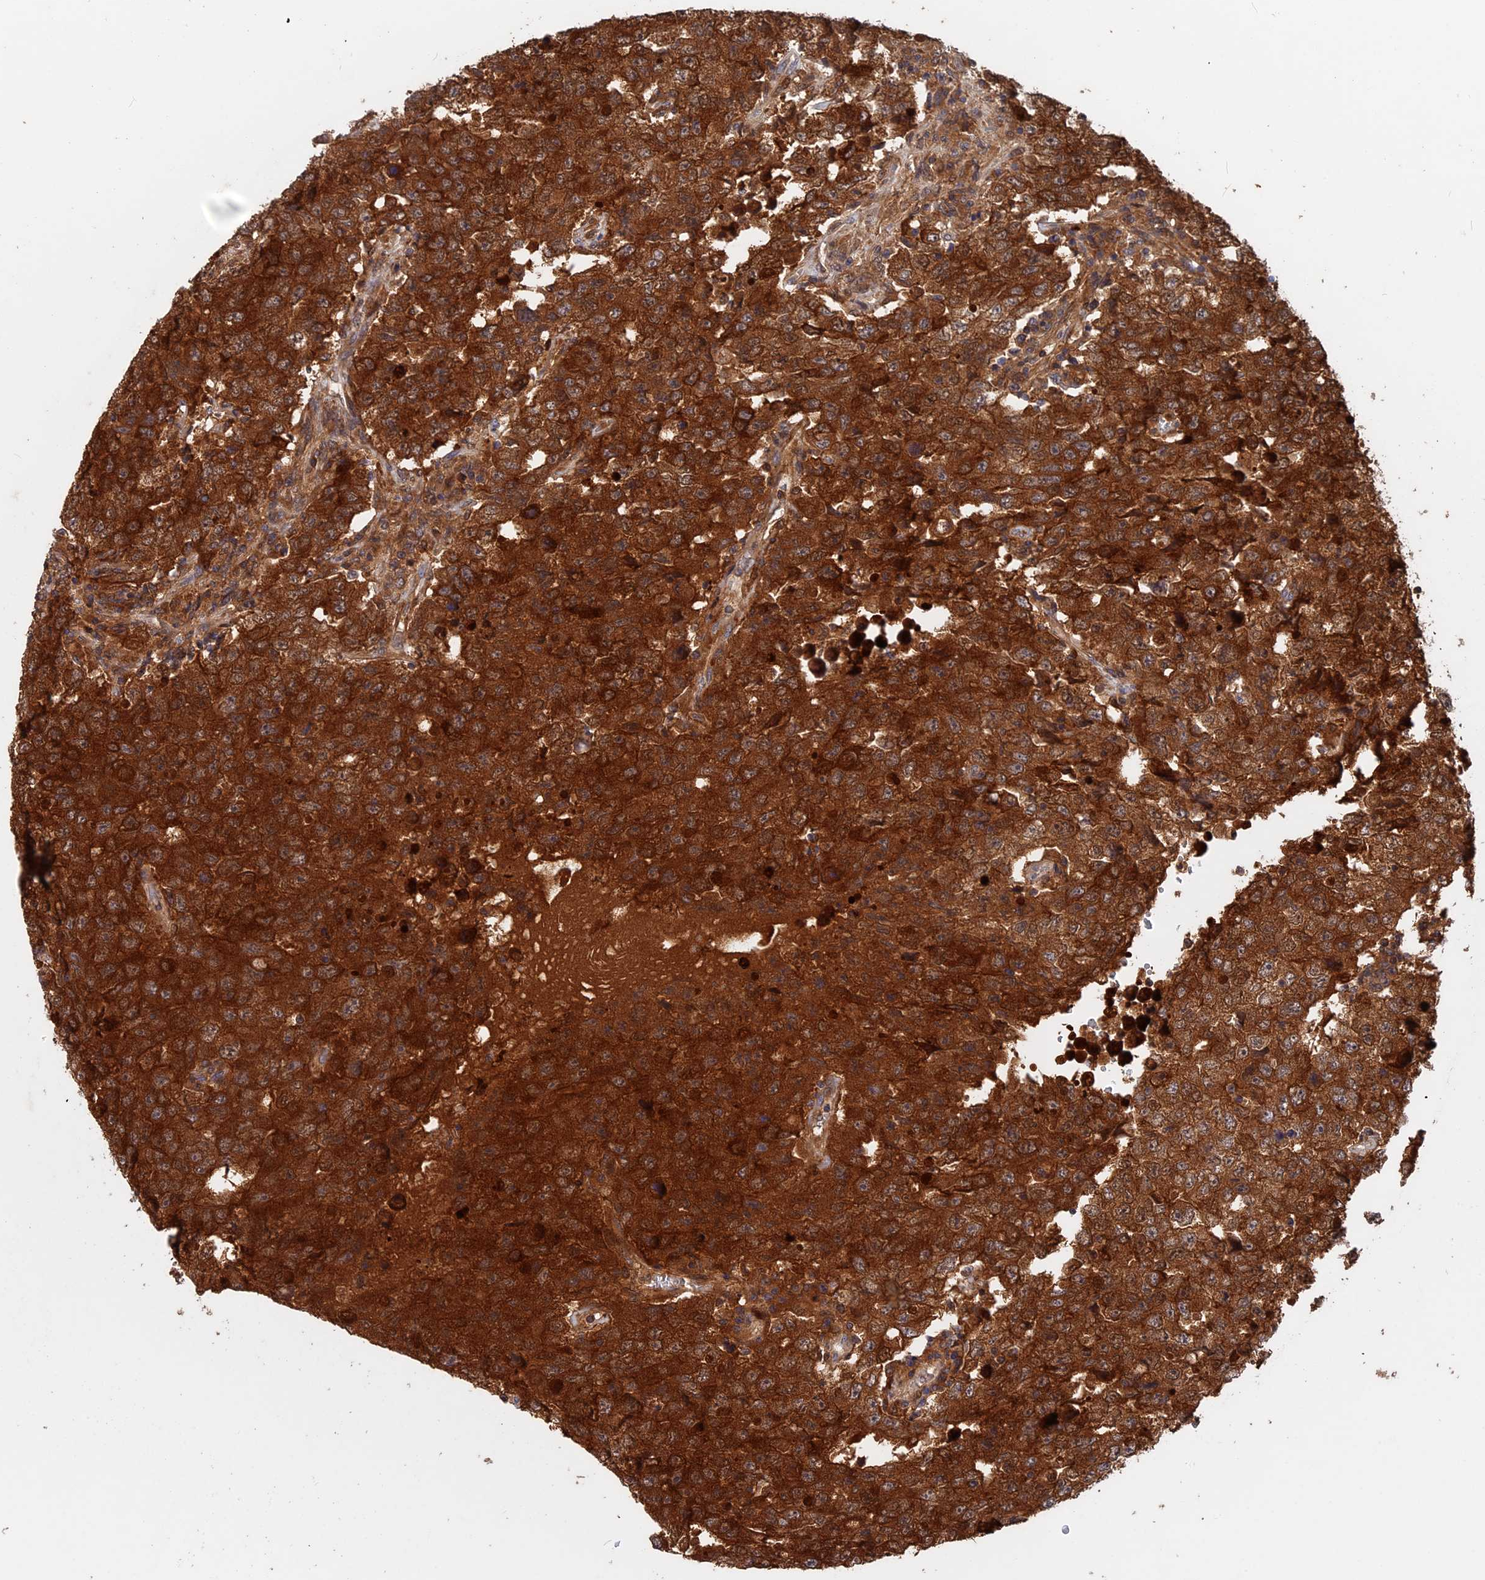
{"staining": {"intensity": "strong", "quantity": ">75%", "location": "cytoplasmic/membranous"}, "tissue": "testis cancer", "cell_type": "Tumor cells", "image_type": "cancer", "snomed": [{"axis": "morphology", "description": "Carcinoma, Embryonal, NOS"}, {"axis": "topography", "description": "Testis"}], "caption": "IHC image of neoplastic tissue: testis embryonal carcinoma stained using immunohistochemistry (IHC) demonstrates high levels of strong protein expression localized specifically in the cytoplasmic/membranous of tumor cells, appearing as a cytoplasmic/membranous brown color.", "gene": "BLVRA", "patient": {"sex": "male", "age": 26}}